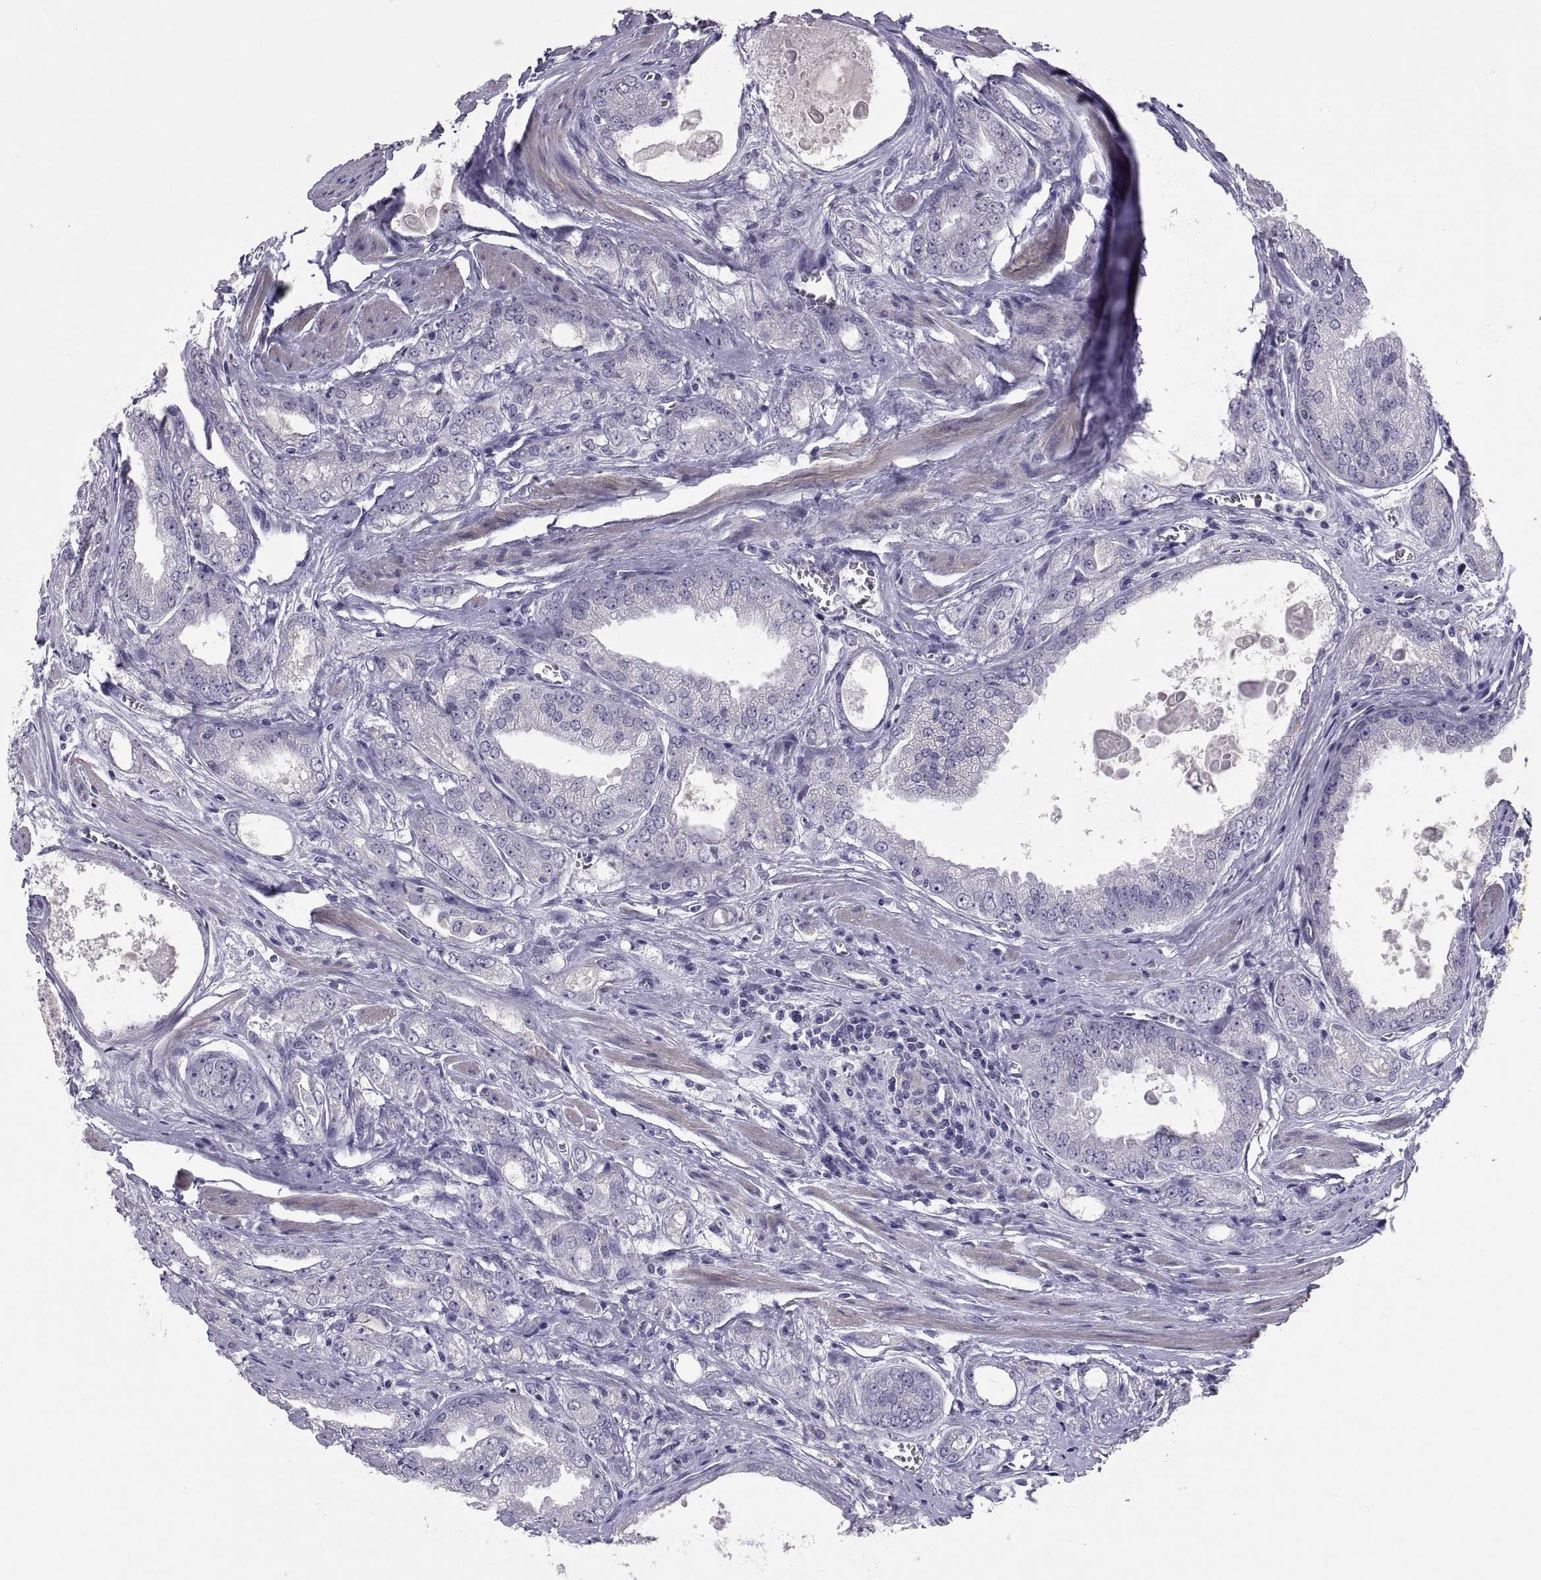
{"staining": {"intensity": "negative", "quantity": "none", "location": "none"}, "tissue": "prostate cancer", "cell_type": "Tumor cells", "image_type": "cancer", "snomed": [{"axis": "morphology", "description": "Adenocarcinoma, NOS"}, {"axis": "morphology", "description": "Adenocarcinoma, High grade"}, {"axis": "topography", "description": "Prostate"}], "caption": "The micrograph displays no staining of tumor cells in adenocarcinoma (prostate).", "gene": "IGSF1", "patient": {"sex": "male", "age": 70}}